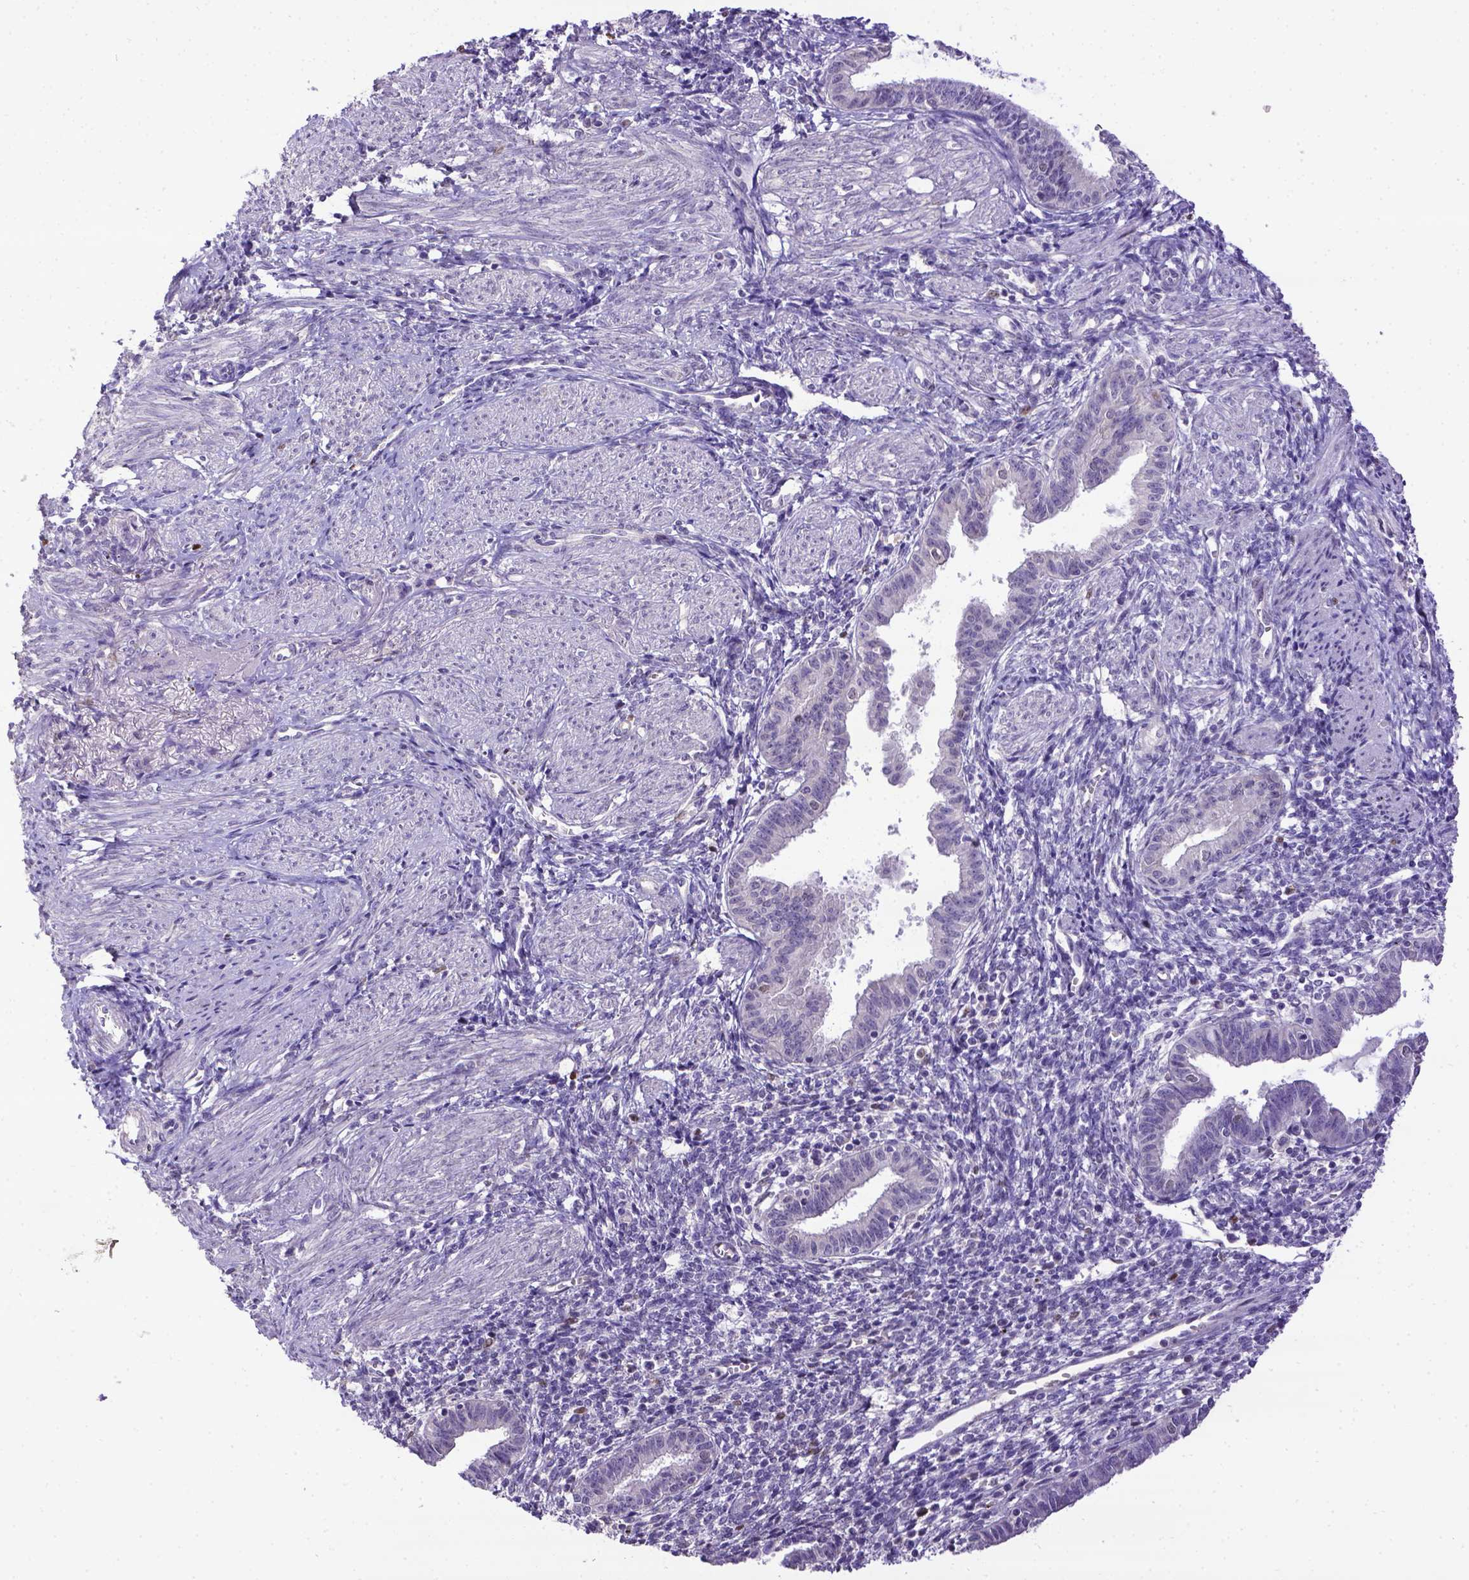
{"staining": {"intensity": "negative", "quantity": "none", "location": "none"}, "tissue": "endometrium", "cell_type": "Cells in endometrial stroma", "image_type": "normal", "snomed": [{"axis": "morphology", "description": "Normal tissue, NOS"}, {"axis": "topography", "description": "Endometrium"}], "caption": "This is an IHC image of normal human endometrium. There is no expression in cells in endometrial stroma.", "gene": "CDKN1A", "patient": {"sex": "female", "age": 37}}